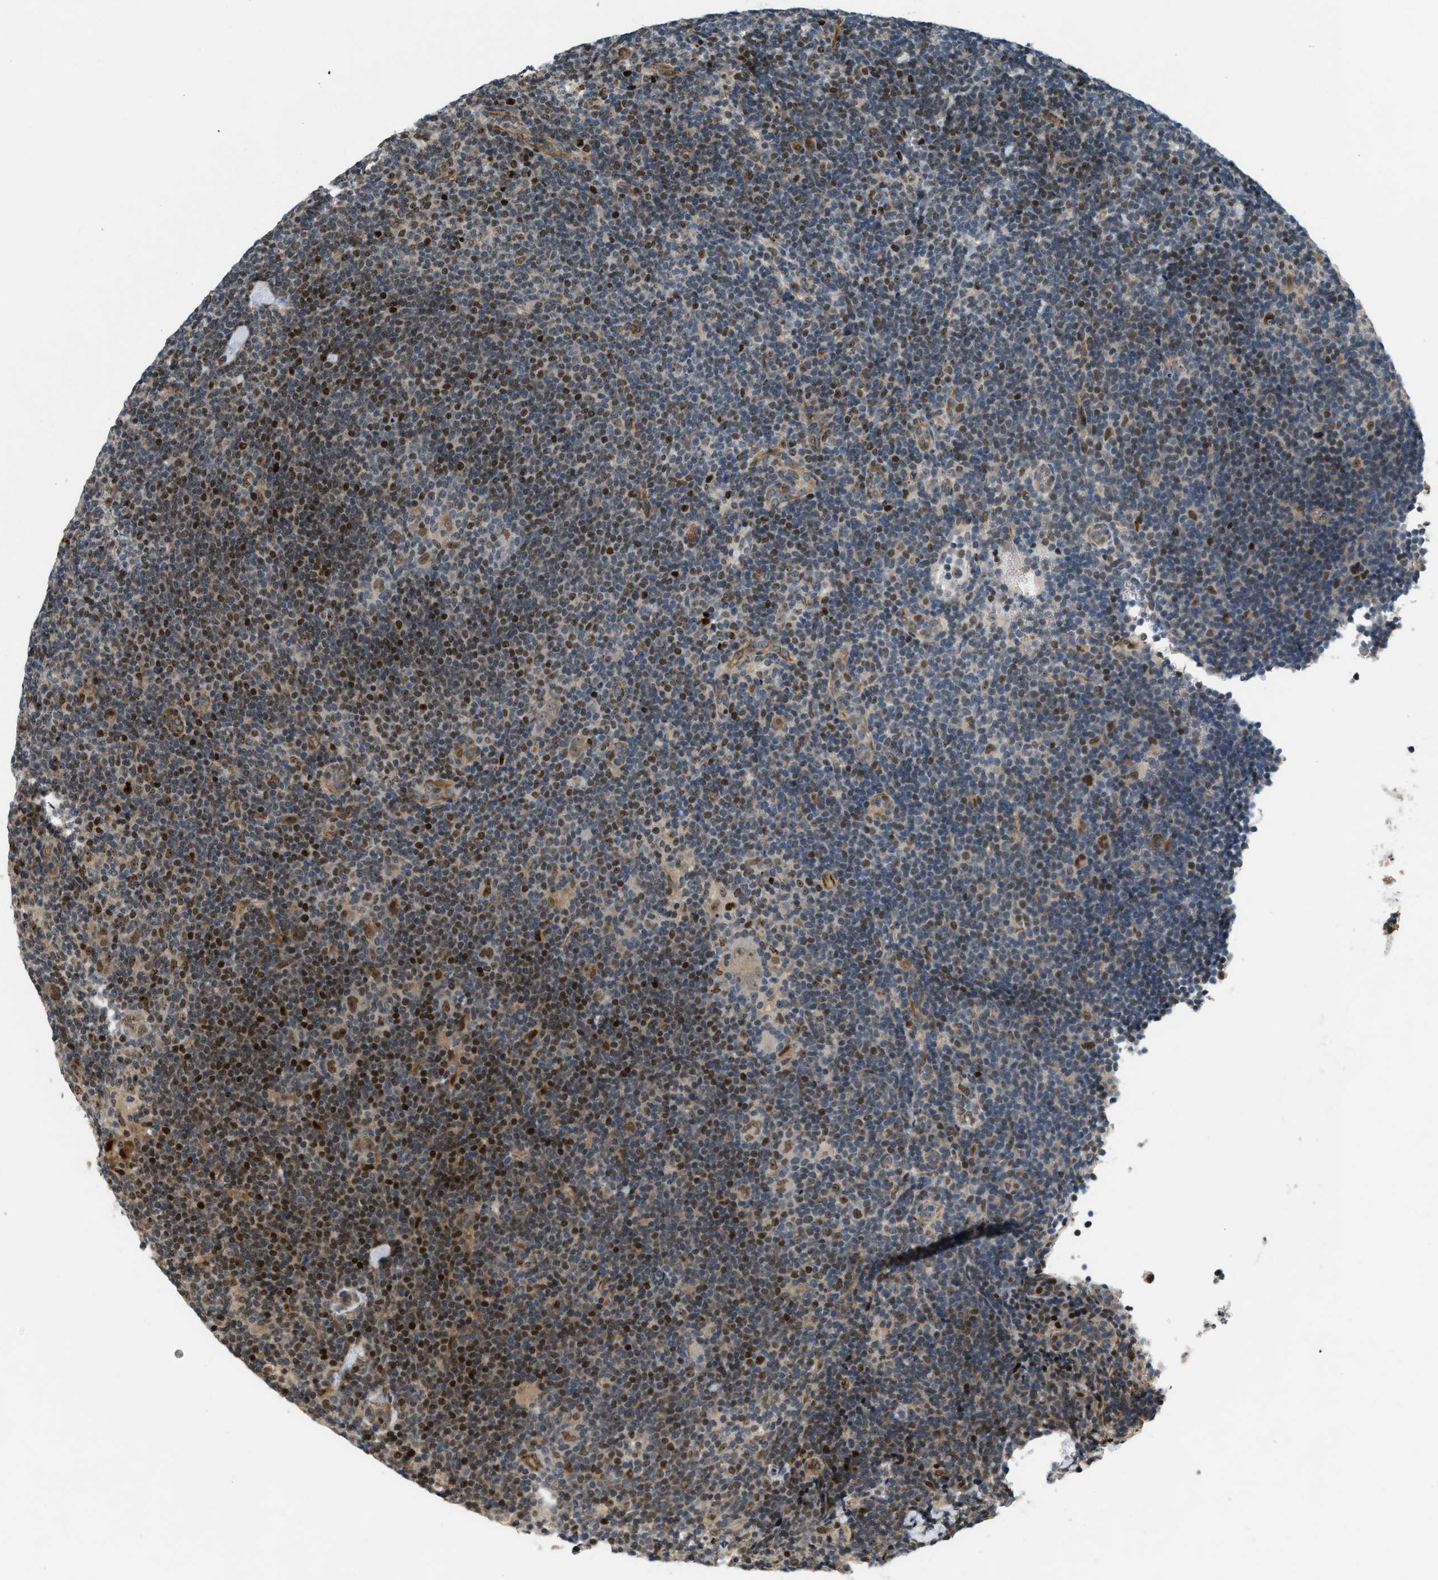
{"staining": {"intensity": "moderate", "quantity": ">75%", "location": "nuclear"}, "tissue": "lymphoma", "cell_type": "Tumor cells", "image_type": "cancer", "snomed": [{"axis": "morphology", "description": "Hodgkin's disease, NOS"}, {"axis": "topography", "description": "Lymph node"}], "caption": "Immunohistochemical staining of lymphoma exhibits medium levels of moderate nuclear protein staining in about >75% of tumor cells.", "gene": "LTA4H", "patient": {"sex": "female", "age": 57}}